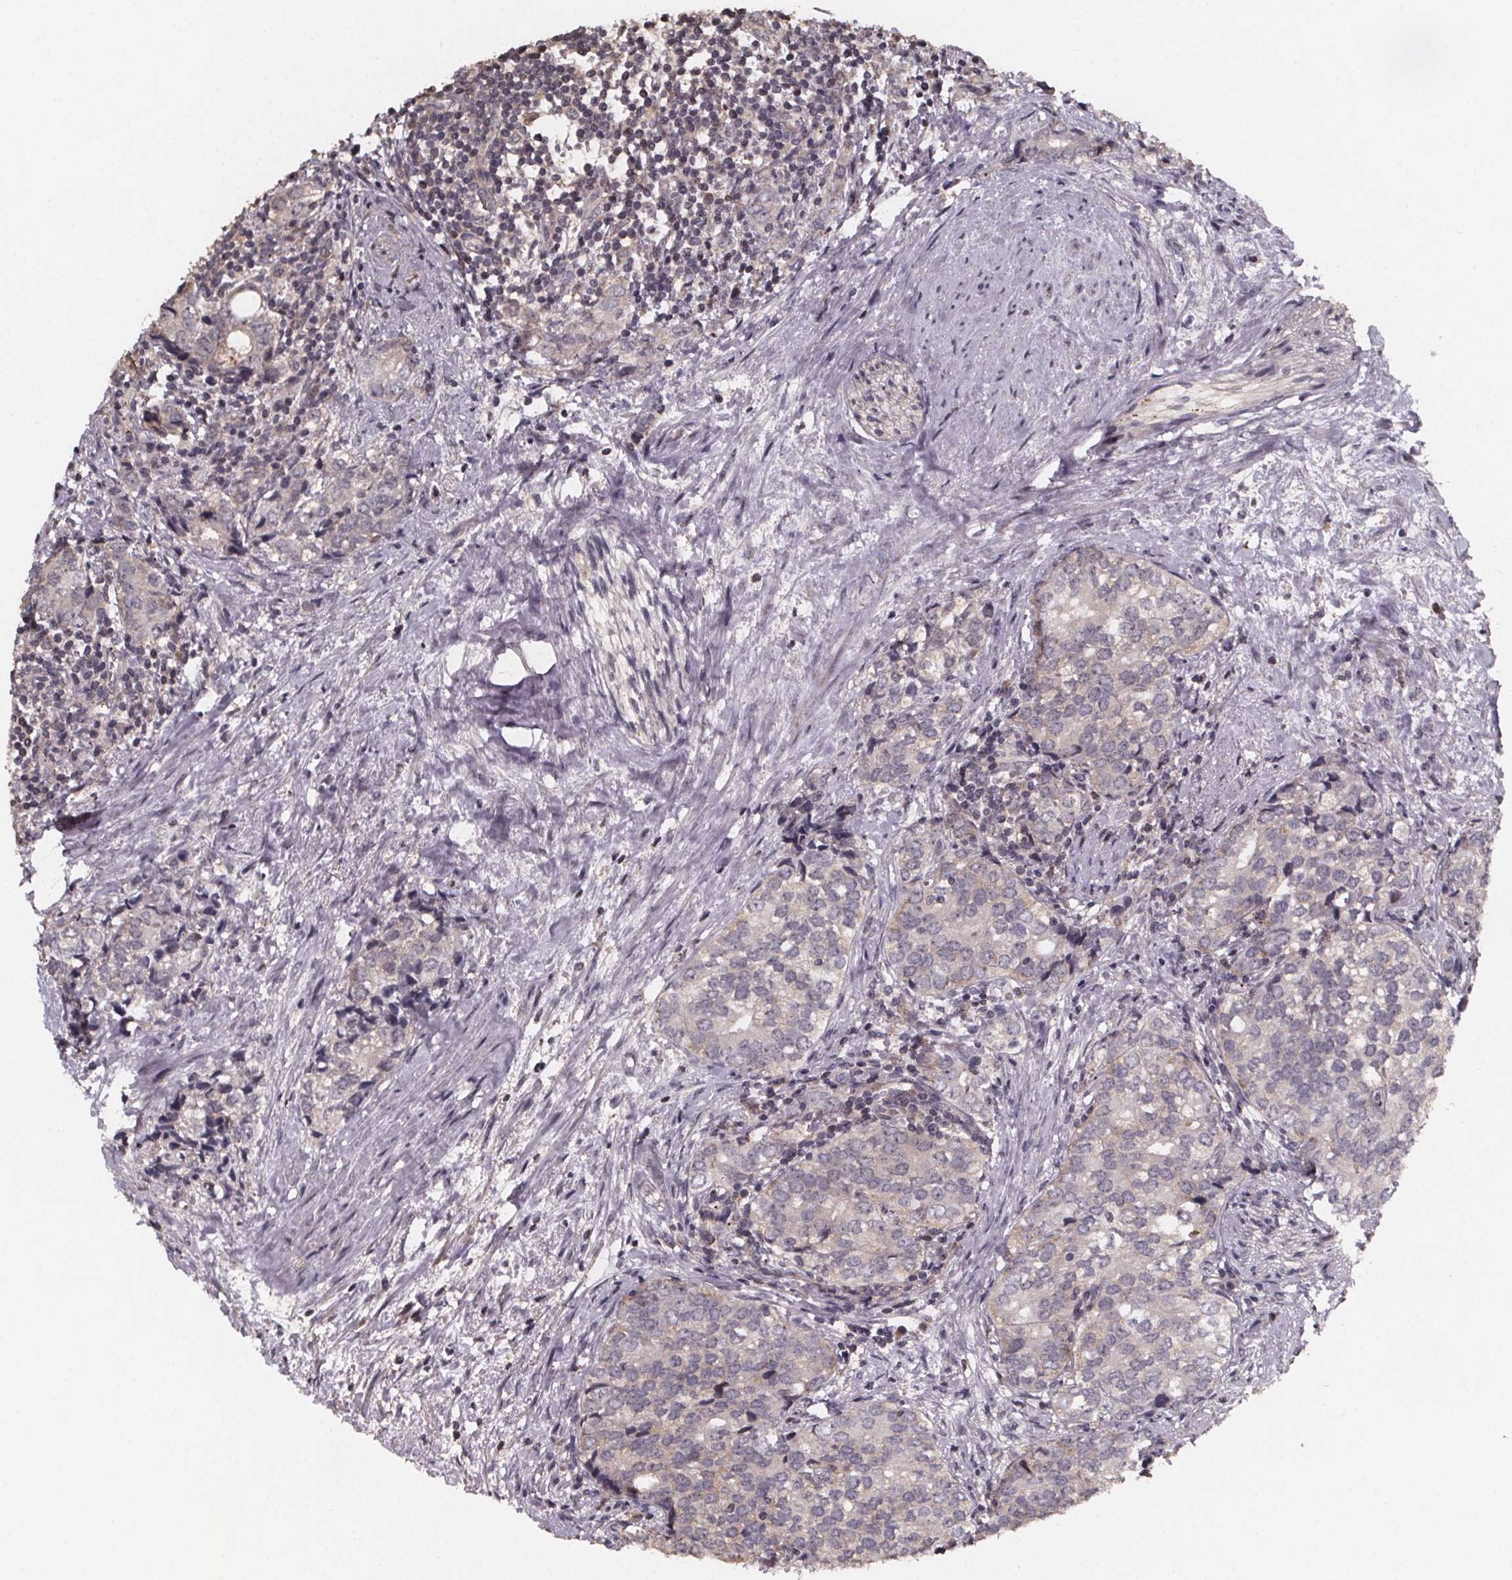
{"staining": {"intensity": "negative", "quantity": "none", "location": "none"}, "tissue": "prostate cancer", "cell_type": "Tumor cells", "image_type": "cancer", "snomed": [{"axis": "morphology", "description": "Adenocarcinoma, NOS"}, {"axis": "topography", "description": "Prostate and seminal vesicle, NOS"}], "caption": "The immunohistochemistry (IHC) histopathology image has no significant staining in tumor cells of prostate cancer tissue. (Immunohistochemistry, brightfield microscopy, high magnification).", "gene": "ZNF879", "patient": {"sex": "male", "age": 63}}